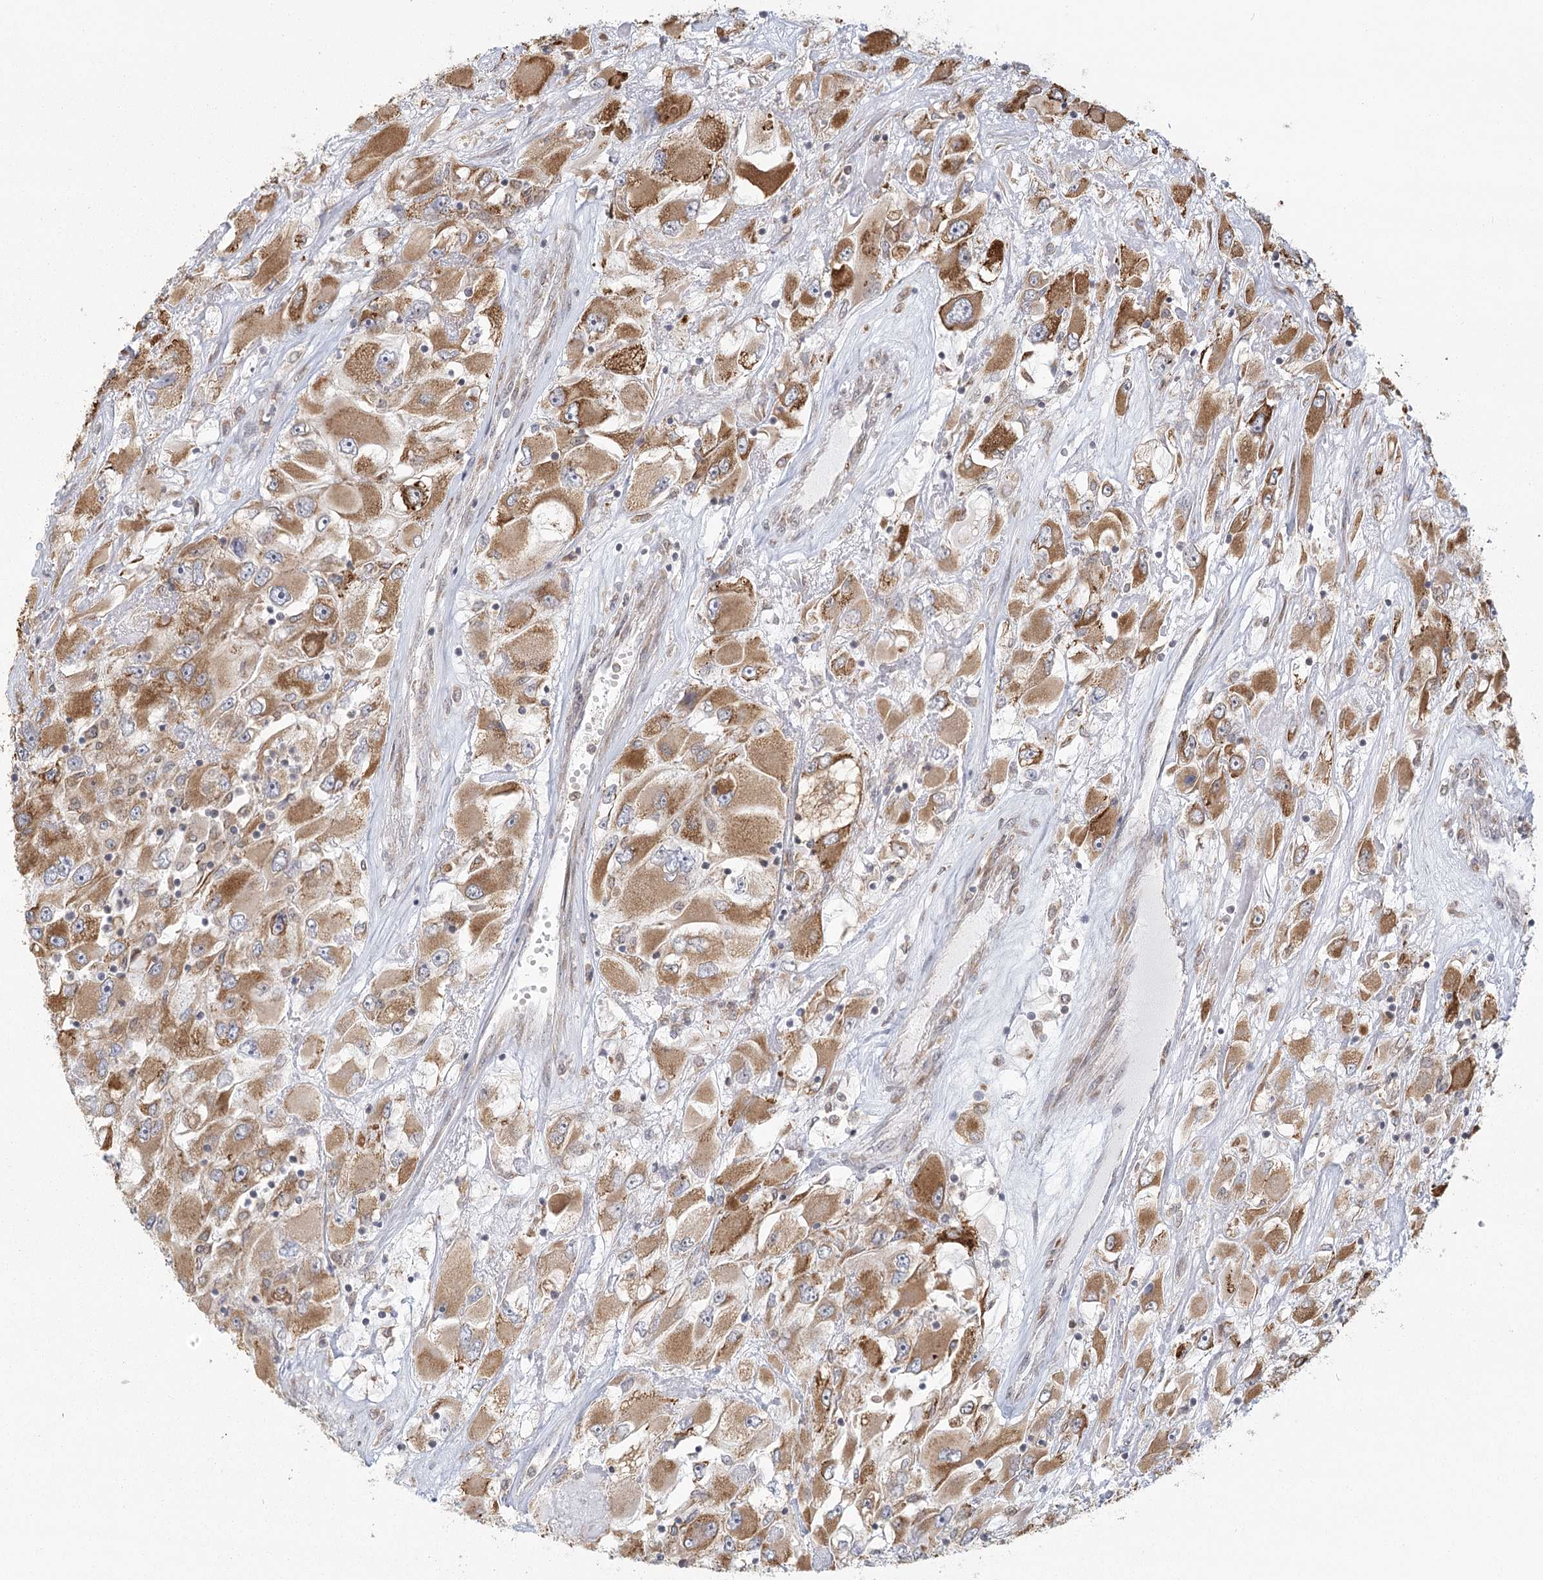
{"staining": {"intensity": "moderate", "quantity": ">75%", "location": "cytoplasmic/membranous"}, "tissue": "renal cancer", "cell_type": "Tumor cells", "image_type": "cancer", "snomed": [{"axis": "morphology", "description": "Adenocarcinoma, NOS"}, {"axis": "topography", "description": "Kidney"}], "caption": "Protein expression by immunohistochemistry (IHC) demonstrates moderate cytoplasmic/membranous expression in approximately >75% of tumor cells in adenocarcinoma (renal).", "gene": "LACTB", "patient": {"sex": "female", "age": 52}}